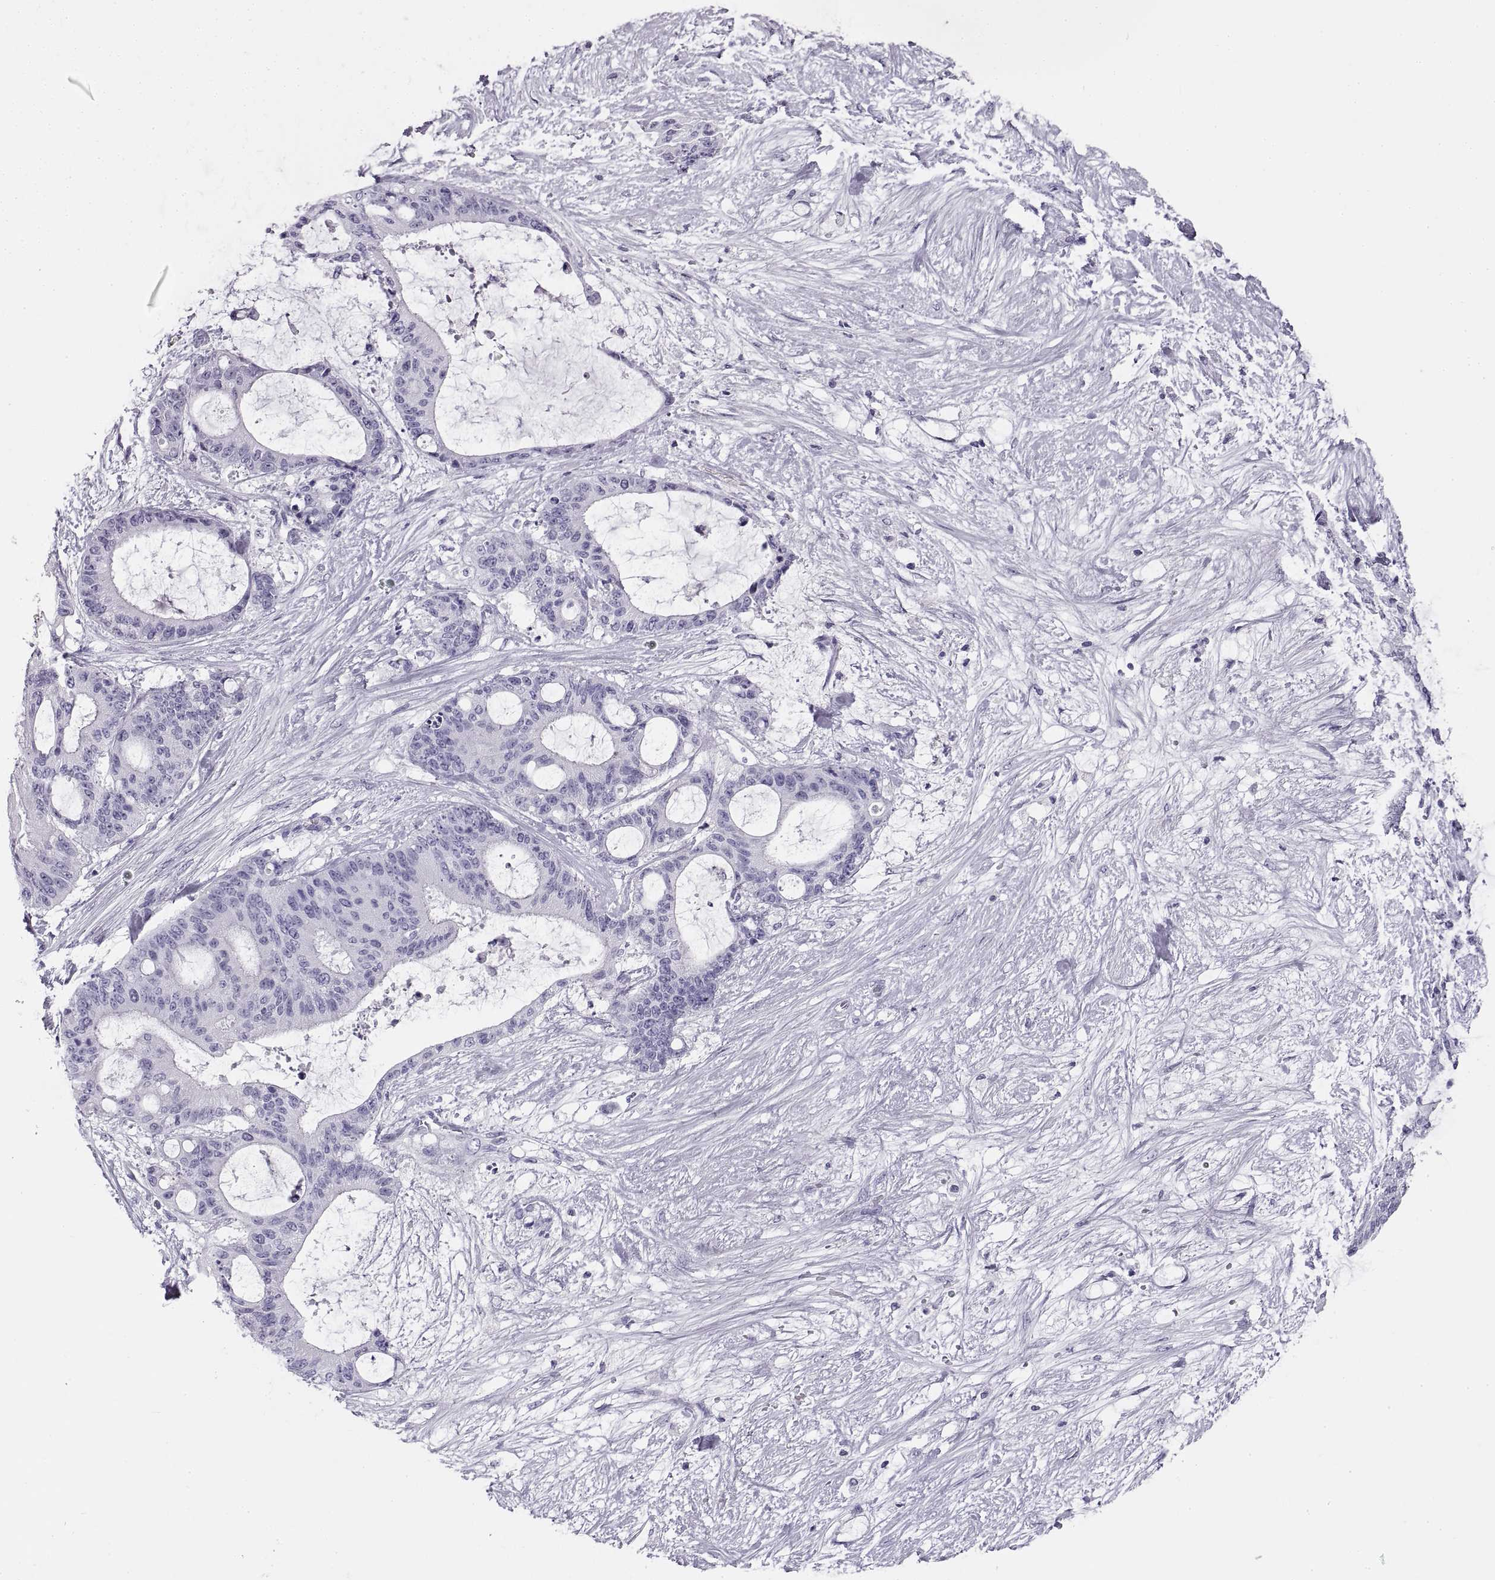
{"staining": {"intensity": "negative", "quantity": "none", "location": "none"}, "tissue": "liver cancer", "cell_type": "Tumor cells", "image_type": "cancer", "snomed": [{"axis": "morphology", "description": "Normal tissue, NOS"}, {"axis": "morphology", "description": "Cholangiocarcinoma"}, {"axis": "topography", "description": "Liver"}, {"axis": "topography", "description": "Peripheral nerve tissue"}], "caption": "Histopathology image shows no protein positivity in tumor cells of liver cancer tissue.", "gene": "RLBP1", "patient": {"sex": "female", "age": 73}}